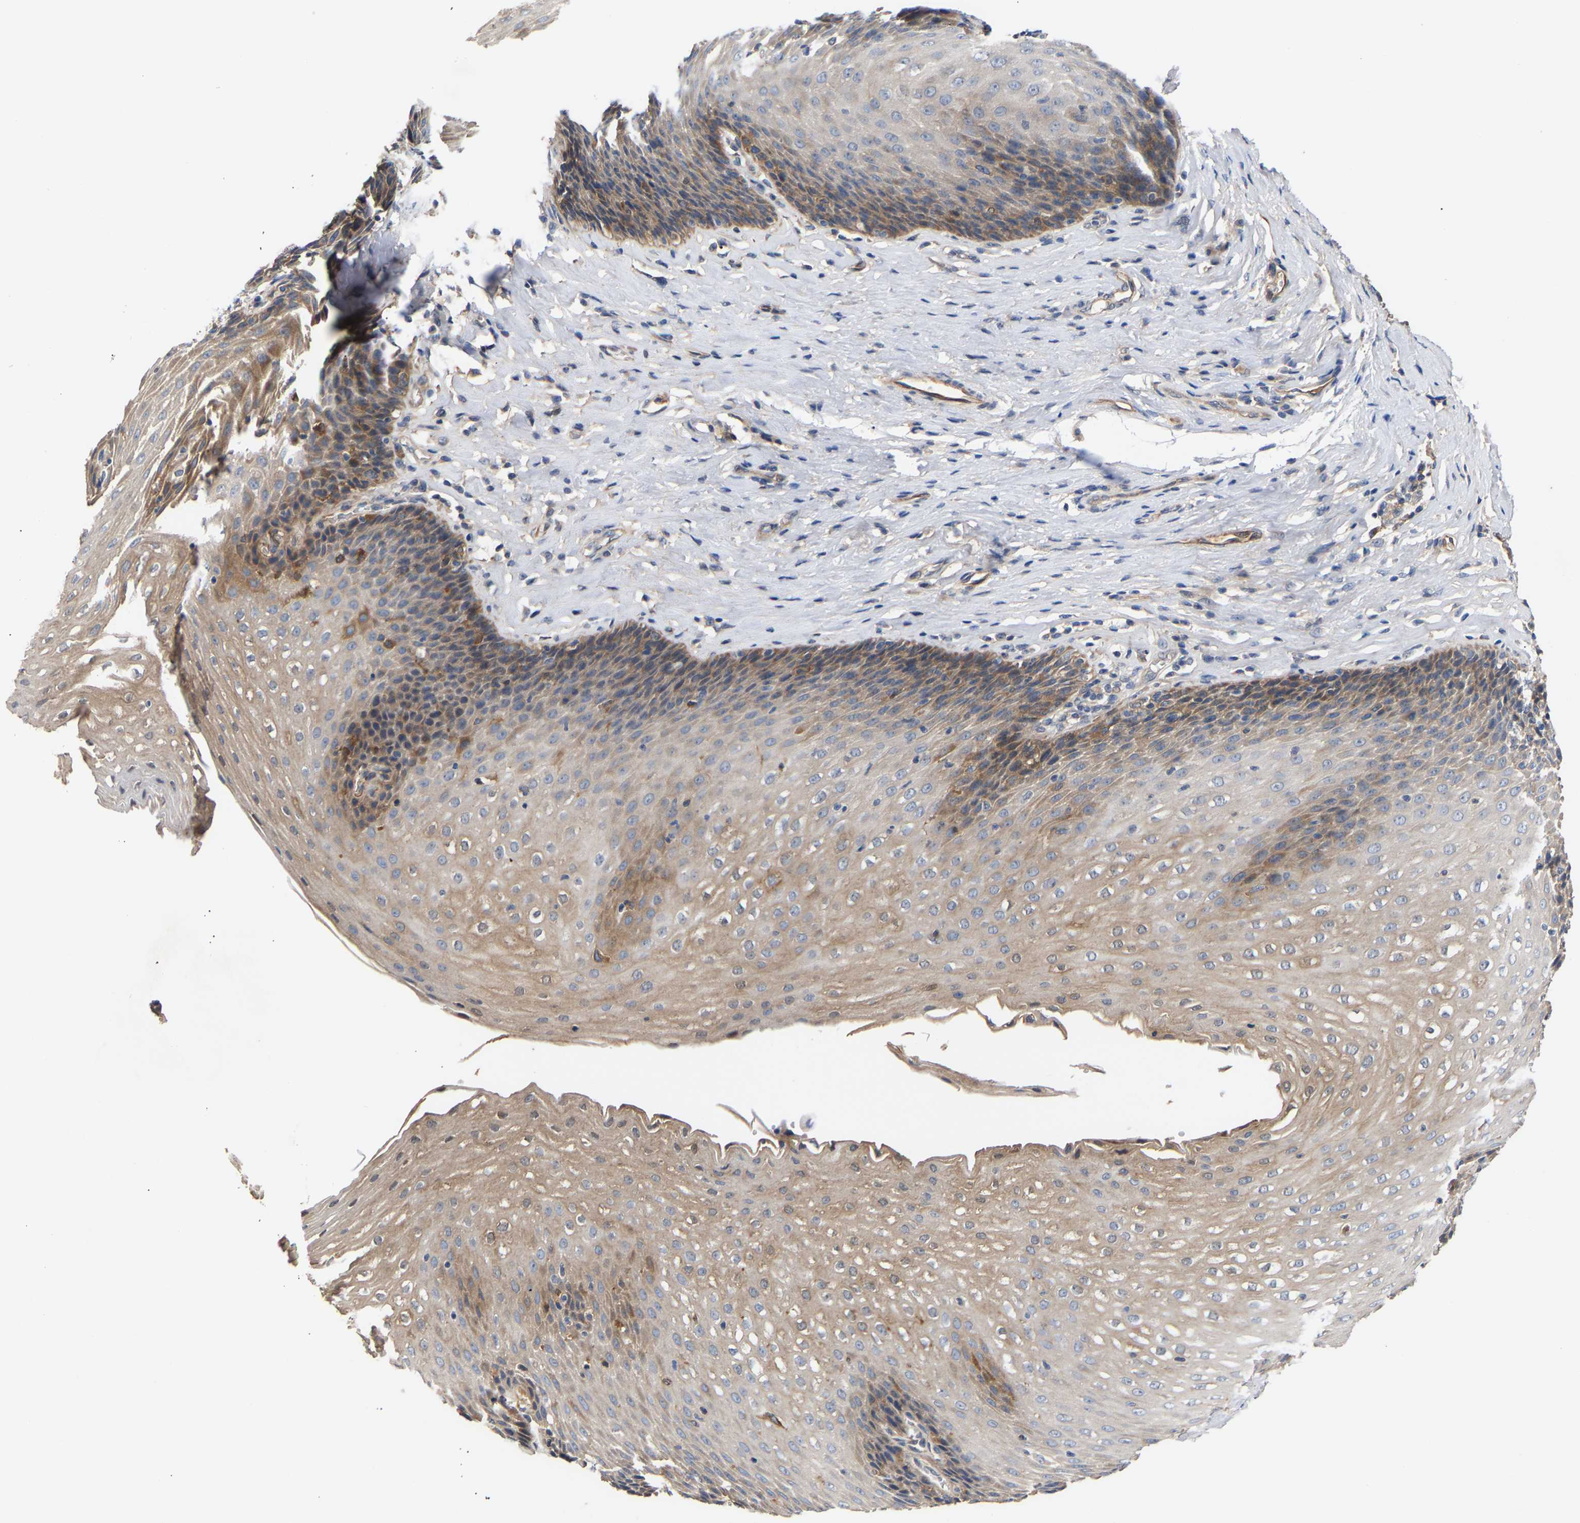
{"staining": {"intensity": "moderate", "quantity": "25%-75%", "location": "cytoplasmic/membranous"}, "tissue": "esophagus", "cell_type": "Squamous epithelial cells", "image_type": "normal", "snomed": [{"axis": "morphology", "description": "Normal tissue, NOS"}, {"axis": "topography", "description": "Esophagus"}], "caption": "Protein staining exhibits moderate cytoplasmic/membranous staining in about 25%-75% of squamous epithelial cells in normal esophagus. (DAB = brown stain, brightfield microscopy at high magnification).", "gene": "KASH5", "patient": {"sex": "female", "age": 61}}